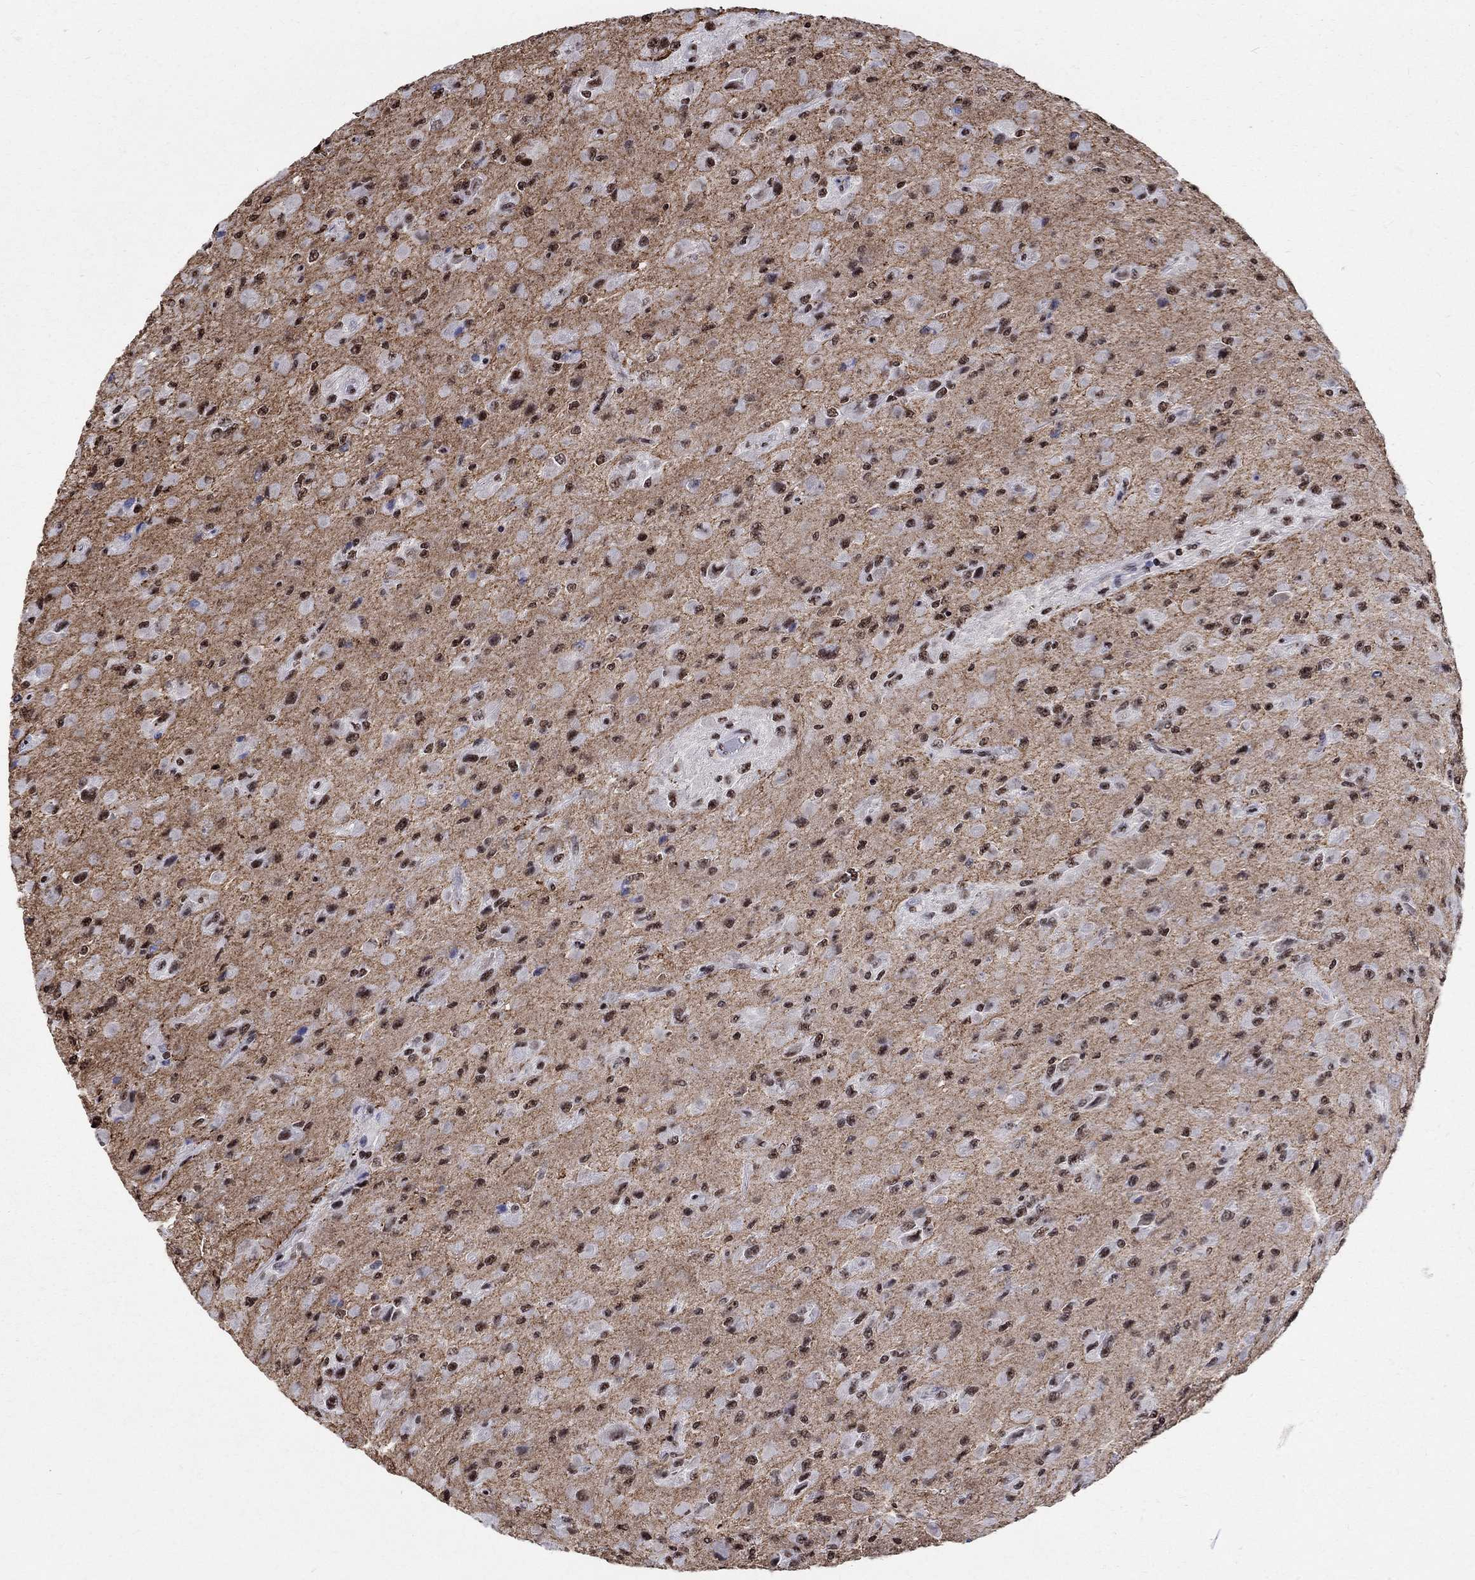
{"staining": {"intensity": "strong", "quantity": "25%-75%", "location": "nuclear"}, "tissue": "glioma", "cell_type": "Tumor cells", "image_type": "cancer", "snomed": [{"axis": "morphology", "description": "Glioma, malignant, High grade"}, {"axis": "topography", "description": "Cerebral cortex"}], "caption": "This photomicrograph reveals malignant glioma (high-grade) stained with IHC to label a protein in brown. The nuclear of tumor cells show strong positivity for the protein. Nuclei are counter-stained blue.", "gene": "FBXO16", "patient": {"sex": "male", "age": 35}}